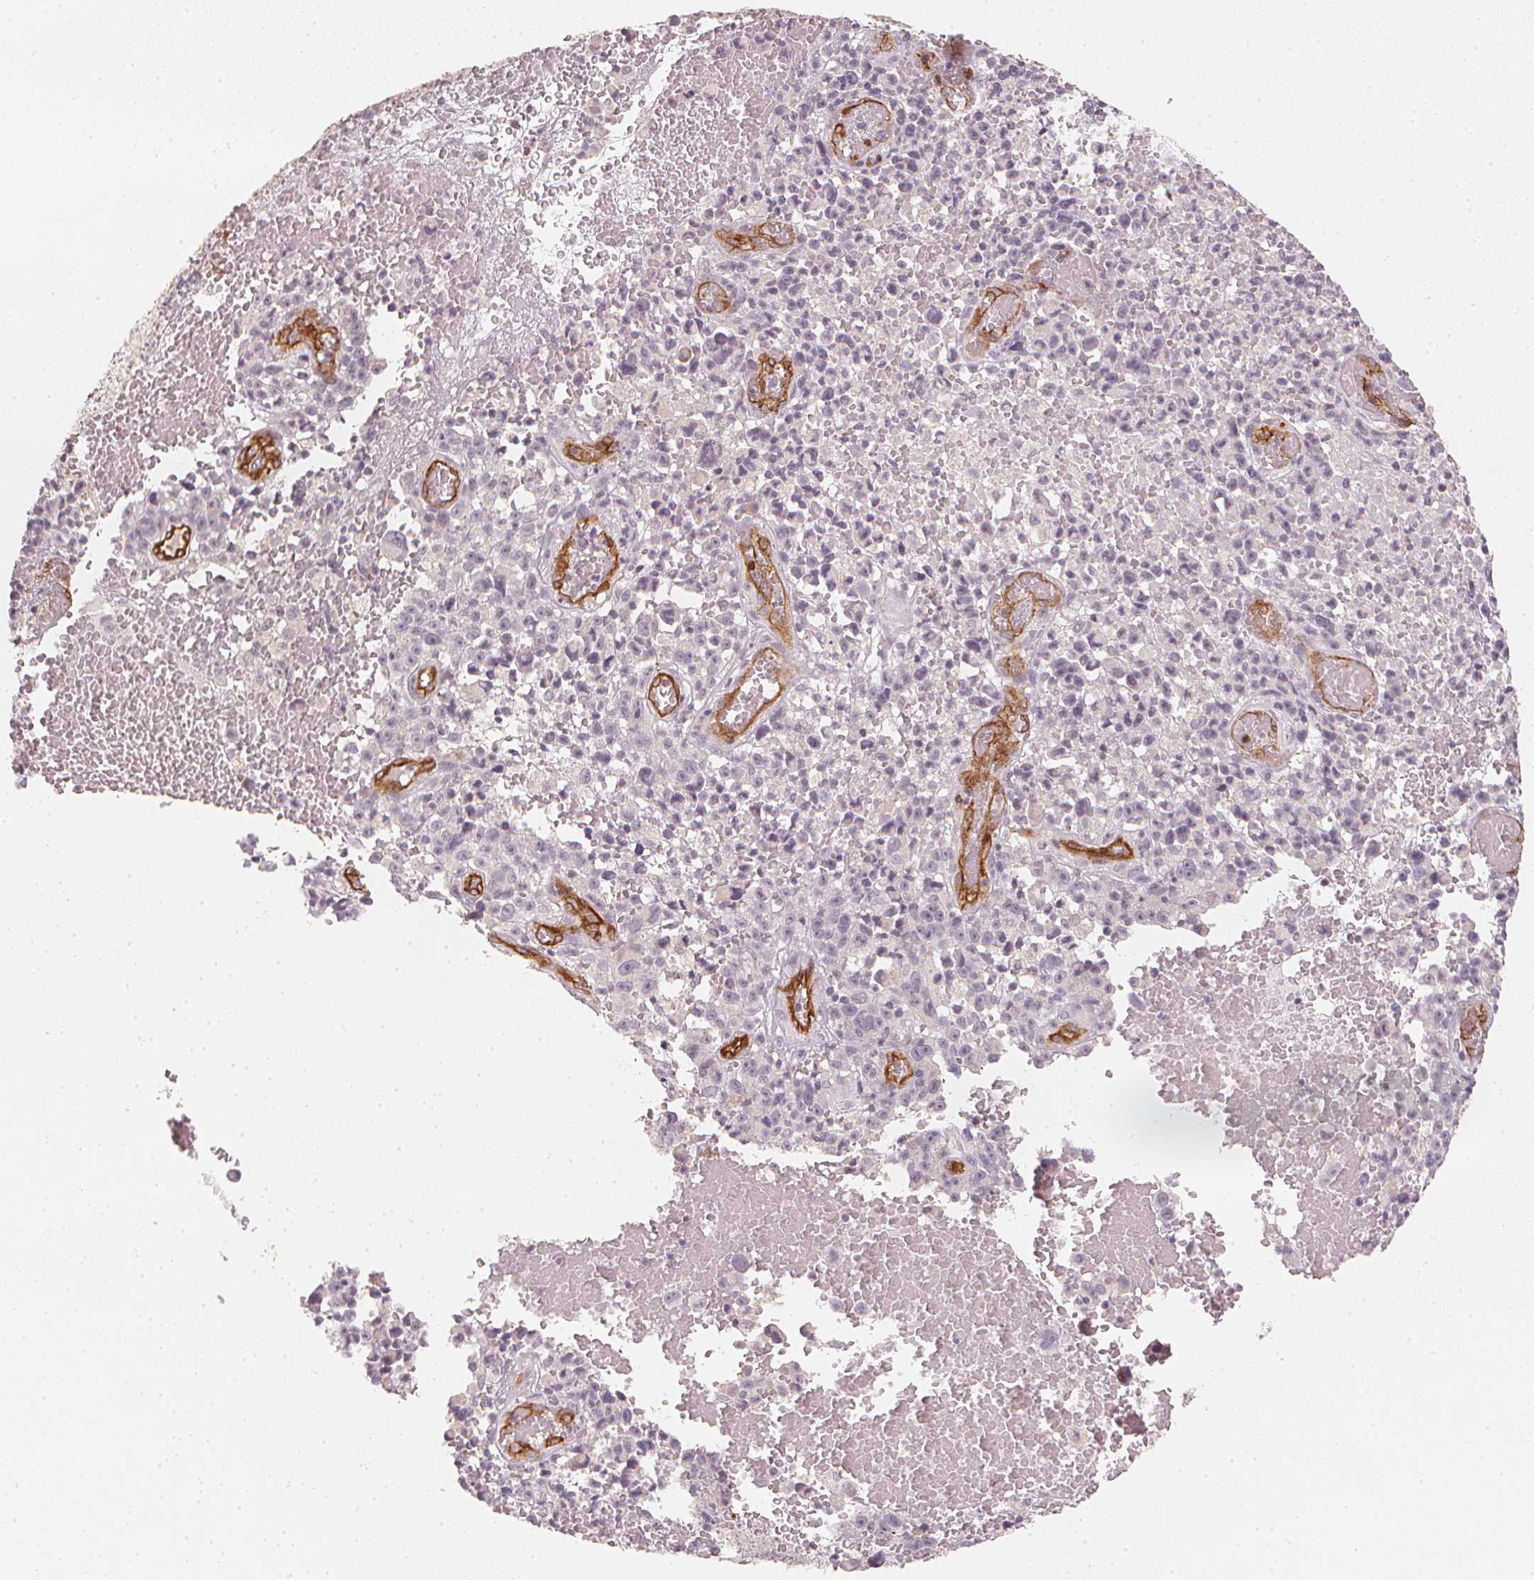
{"staining": {"intensity": "negative", "quantity": "none", "location": "none"}, "tissue": "melanoma", "cell_type": "Tumor cells", "image_type": "cancer", "snomed": [{"axis": "morphology", "description": "Malignant melanoma, NOS"}, {"axis": "topography", "description": "Skin"}], "caption": "Photomicrograph shows no significant protein expression in tumor cells of melanoma.", "gene": "CIB1", "patient": {"sex": "female", "age": 82}}